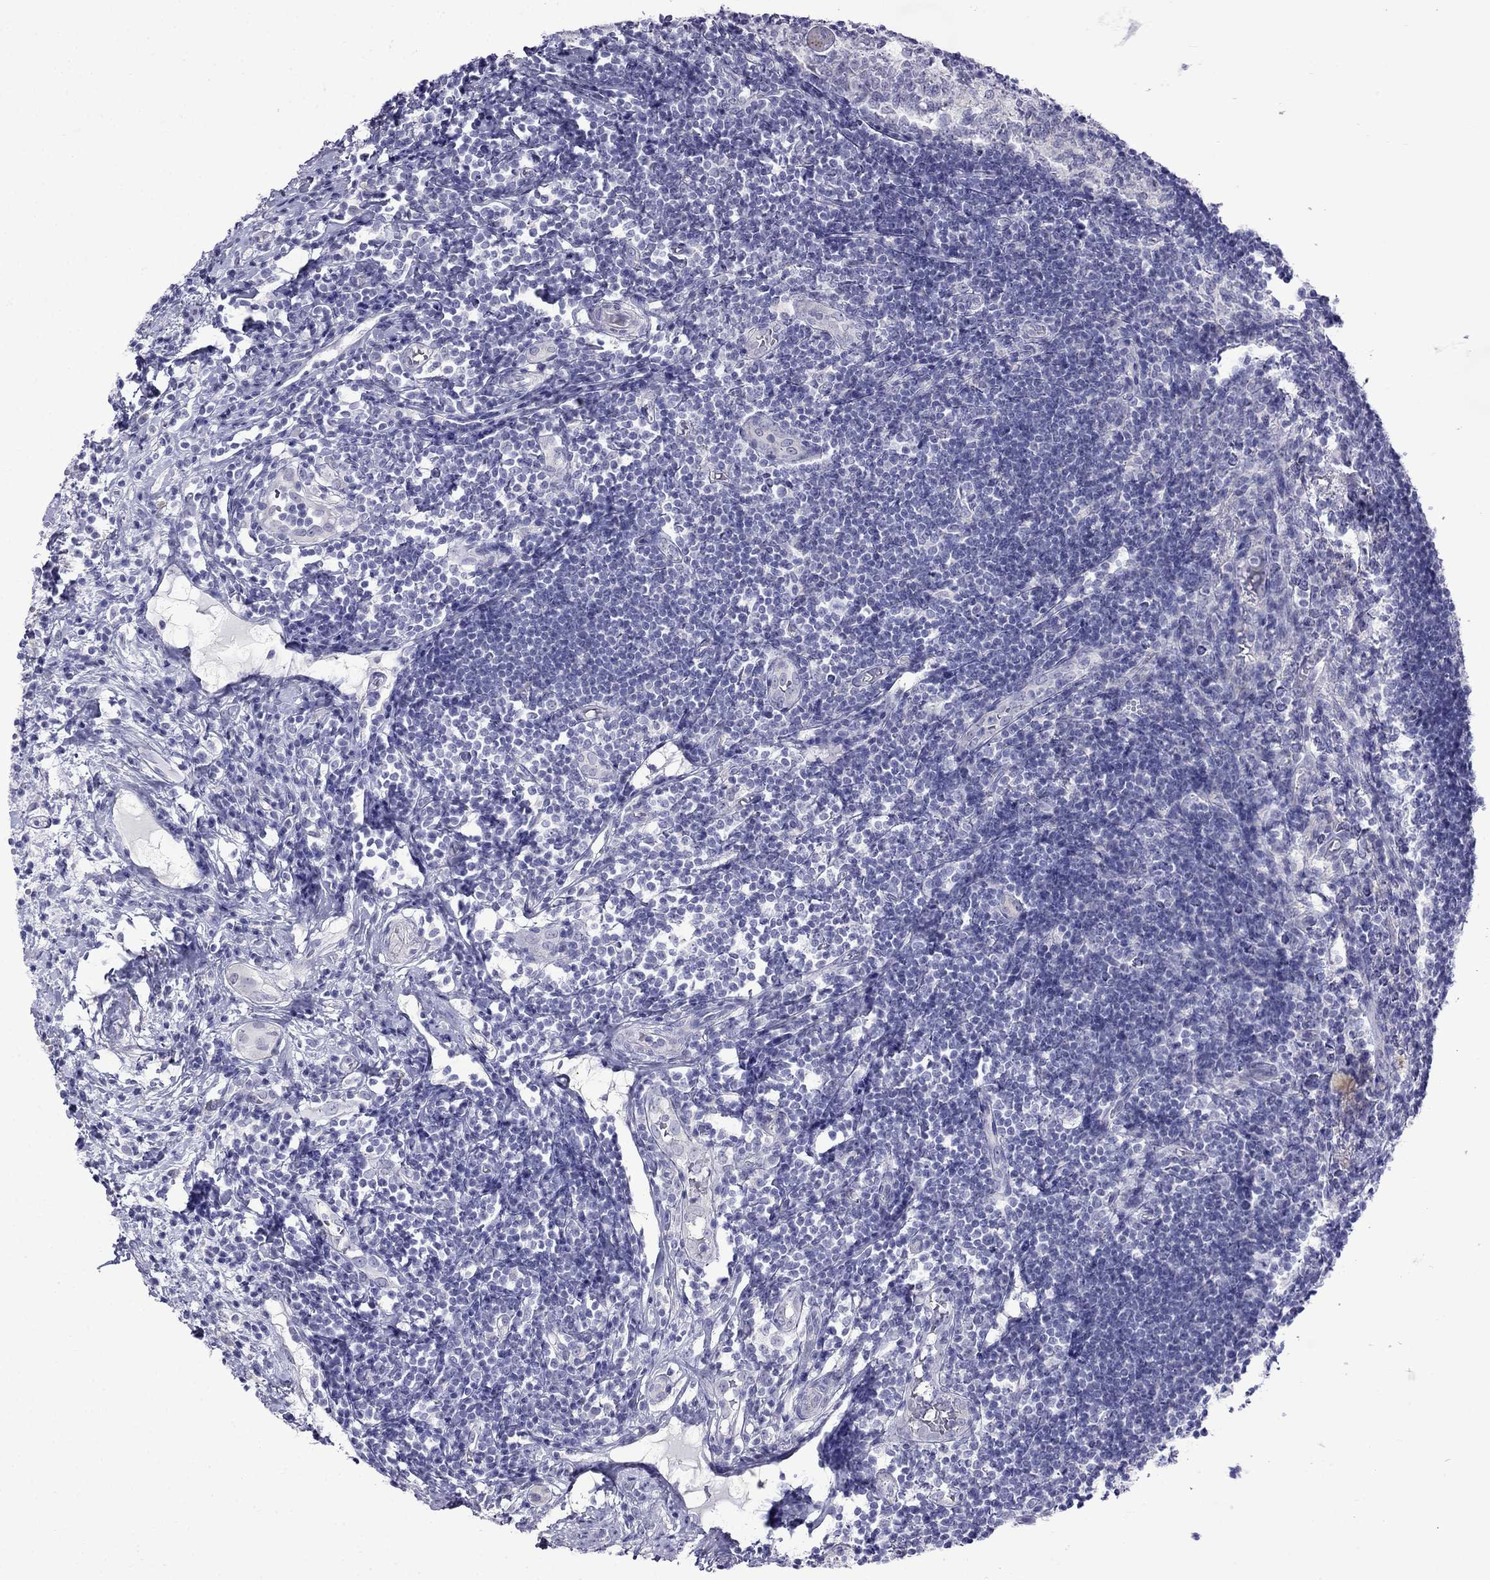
{"staining": {"intensity": "negative", "quantity": "none", "location": "none"}, "tissue": "appendix", "cell_type": "Lymphoid tissue", "image_type": "normal", "snomed": [{"axis": "morphology", "description": "Normal tissue, NOS"}, {"axis": "morphology", "description": "Inflammation, NOS"}, {"axis": "topography", "description": "Appendix"}], "caption": "IHC of normal human appendix displays no positivity in lymphoid tissue.", "gene": "MGP", "patient": {"sex": "male", "age": 16}}